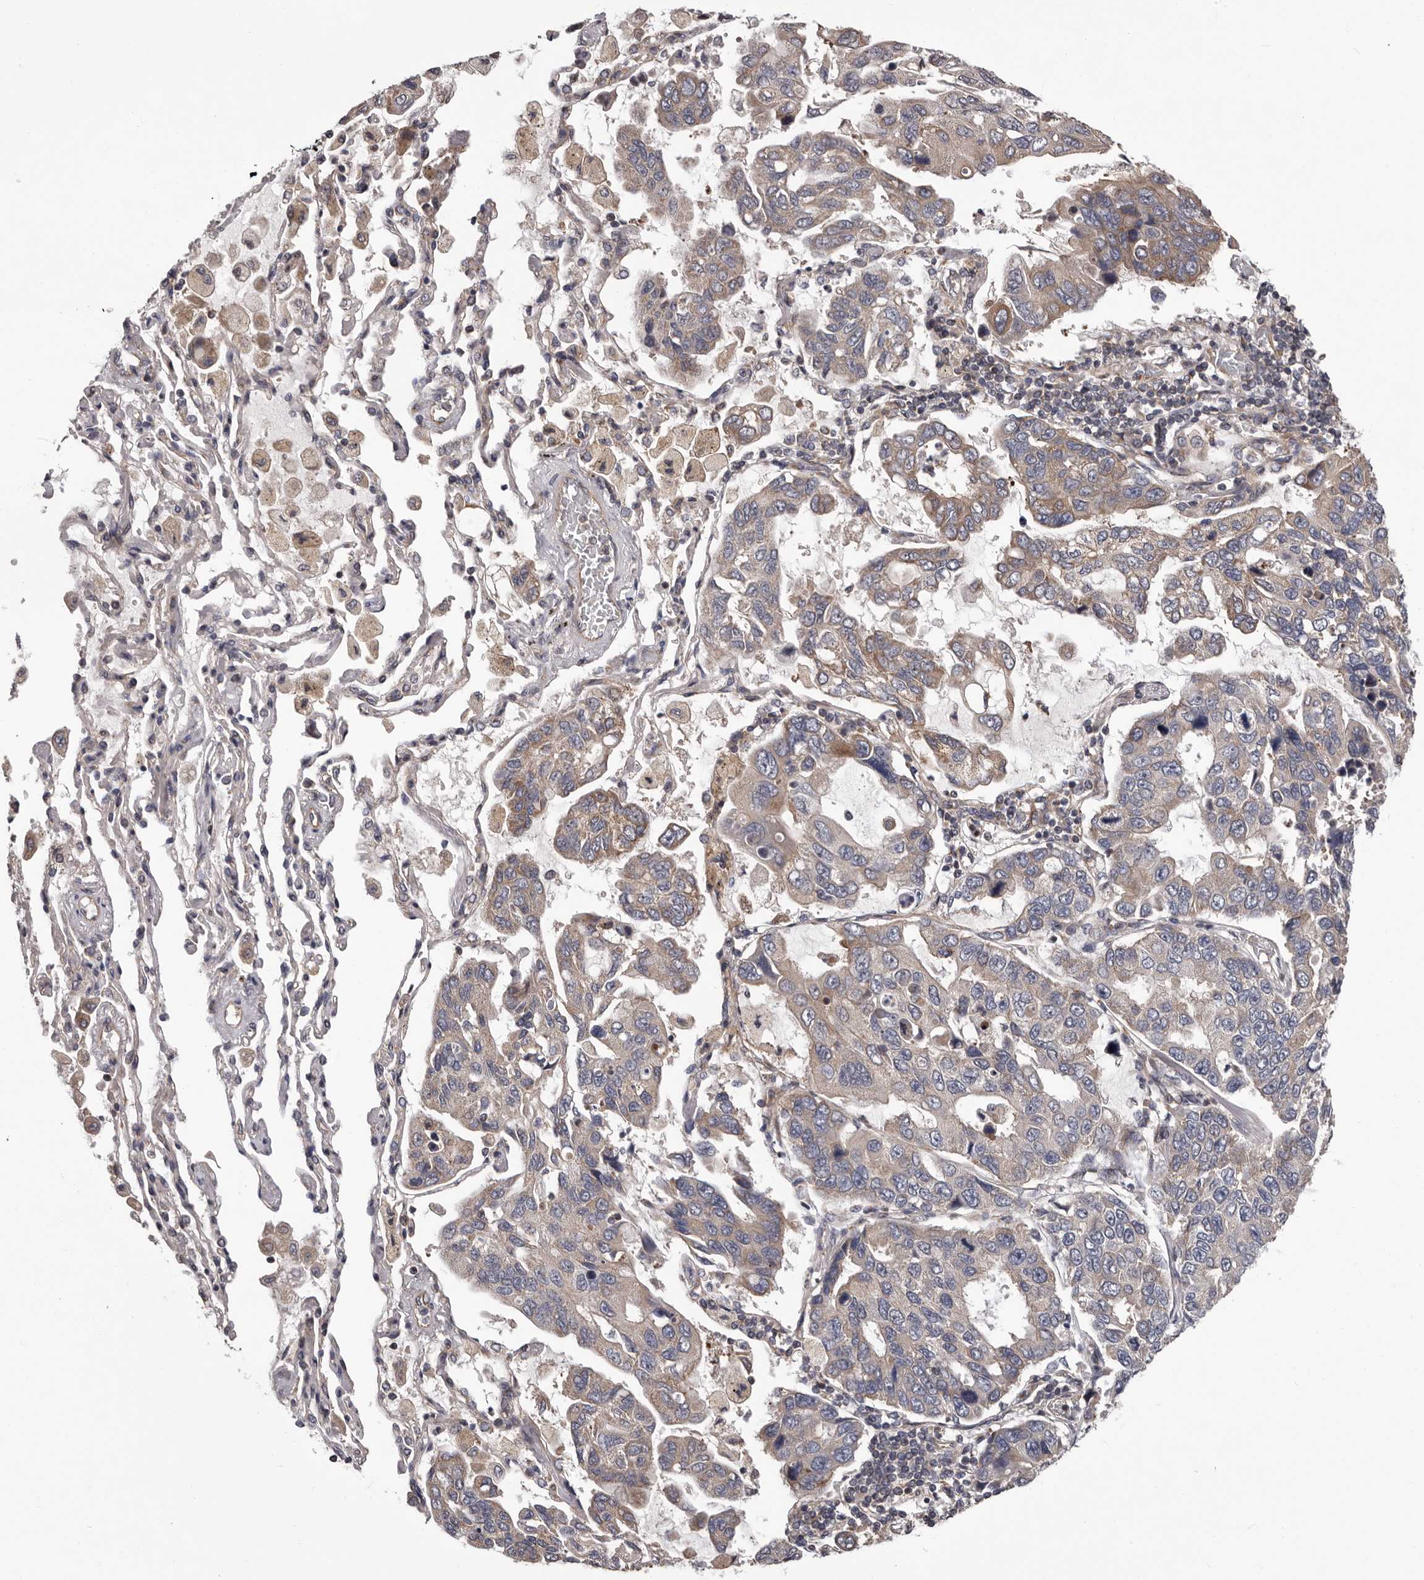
{"staining": {"intensity": "moderate", "quantity": "<25%", "location": "cytoplasmic/membranous"}, "tissue": "lung cancer", "cell_type": "Tumor cells", "image_type": "cancer", "snomed": [{"axis": "morphology", "description": "Adenocarcinoma, NOS"}, {"axis": "topography", "description": "Lung"}], "caption": "Lung cancer stained with a protein marker shows moderate staining in tumor cells.", "gene": "VPS37A", "patient": {"sex": "male", "age": 64}}